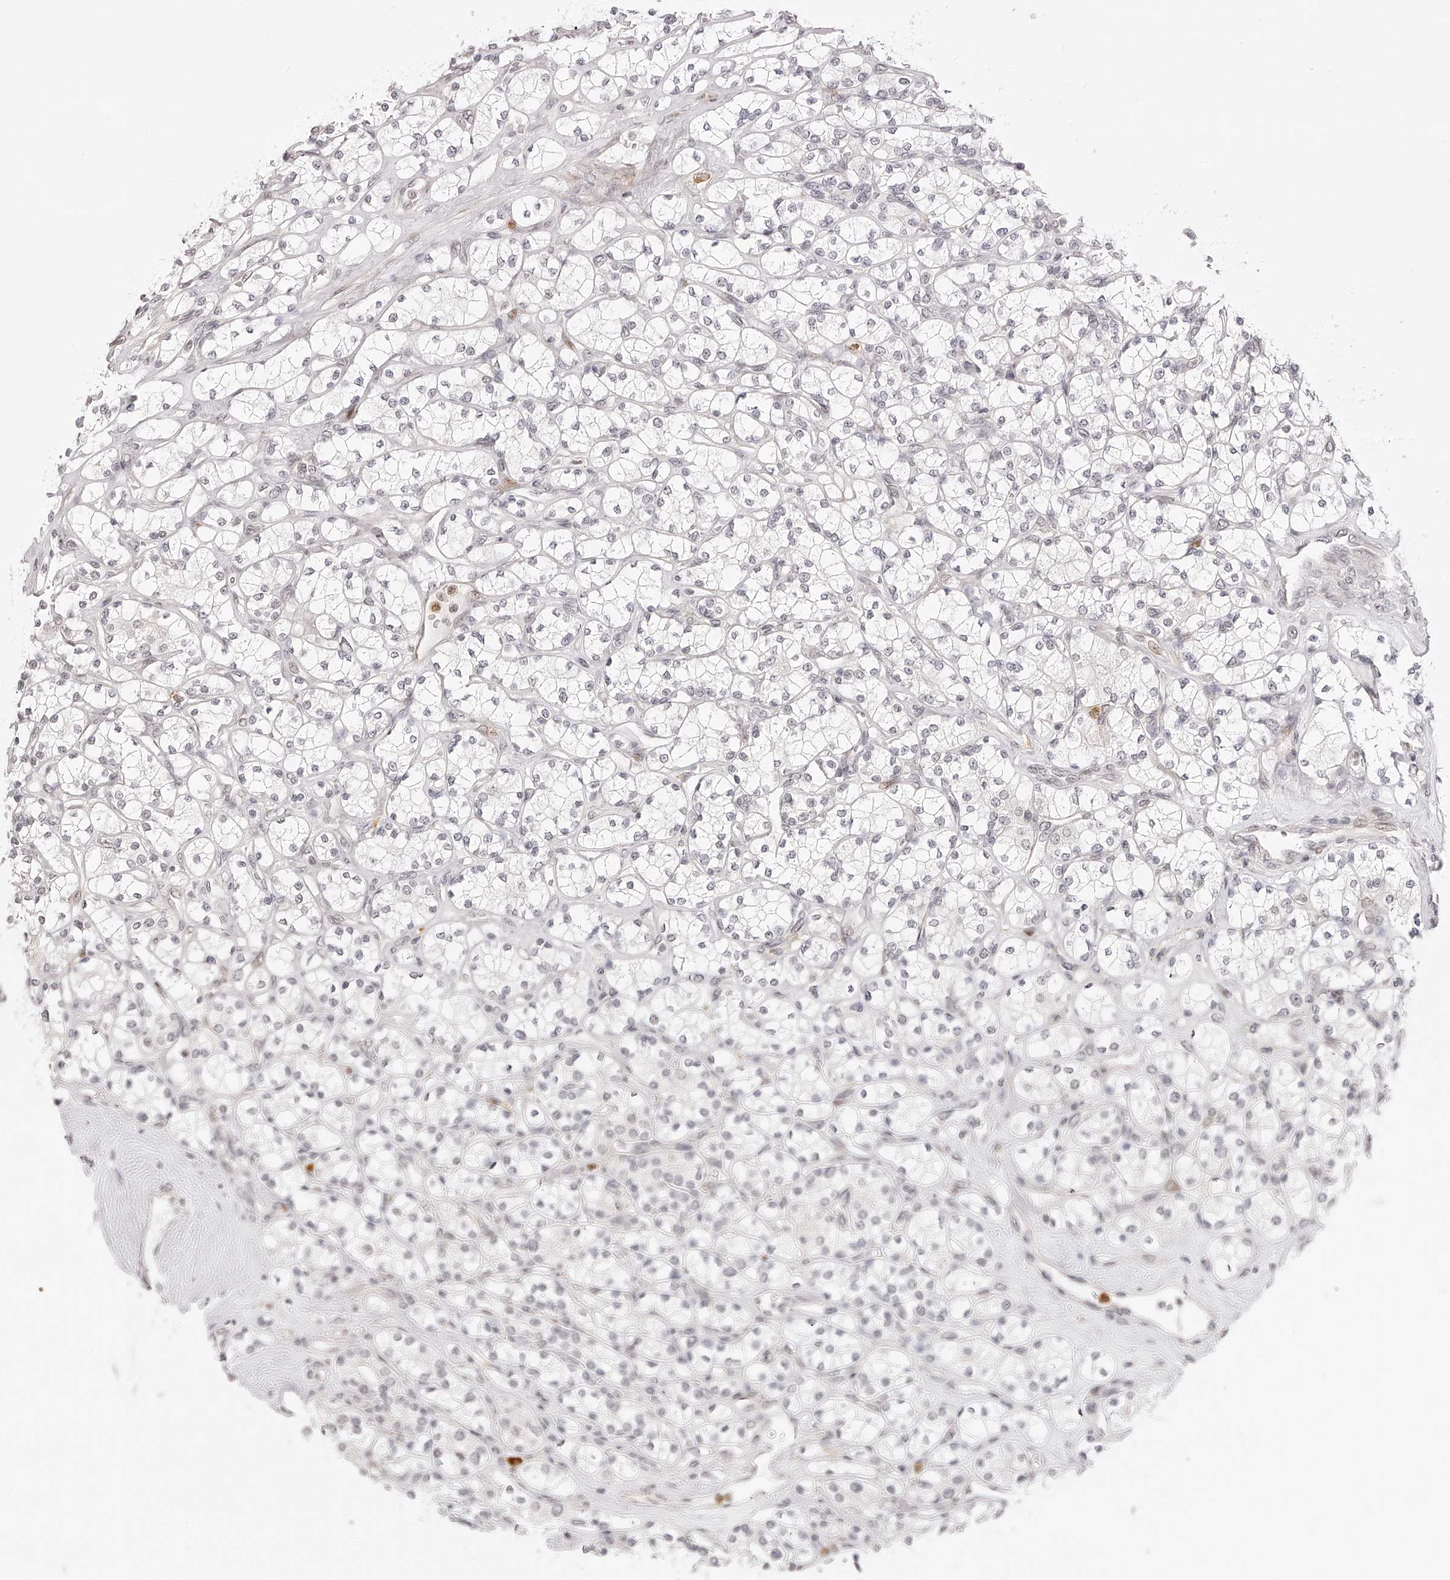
{"staining": {"intensity": "negative", "quantity": "none", "location": "none"}, "tissue": "renal cancer", "cell_type": "Tumor cells", "image_type": "cancer", "snomed": [{"axis": "morphology", "description": "Adenocarcinoma, NOS"}, {"axis": "topography", "description": "Kidney"}], "caption": "Photomicrograph shows no significant protein expression in tumor cells of renal adenocarcinoma.", "gene": "PLEKHG1", "patient": {"sex": "male", "age": 77}}